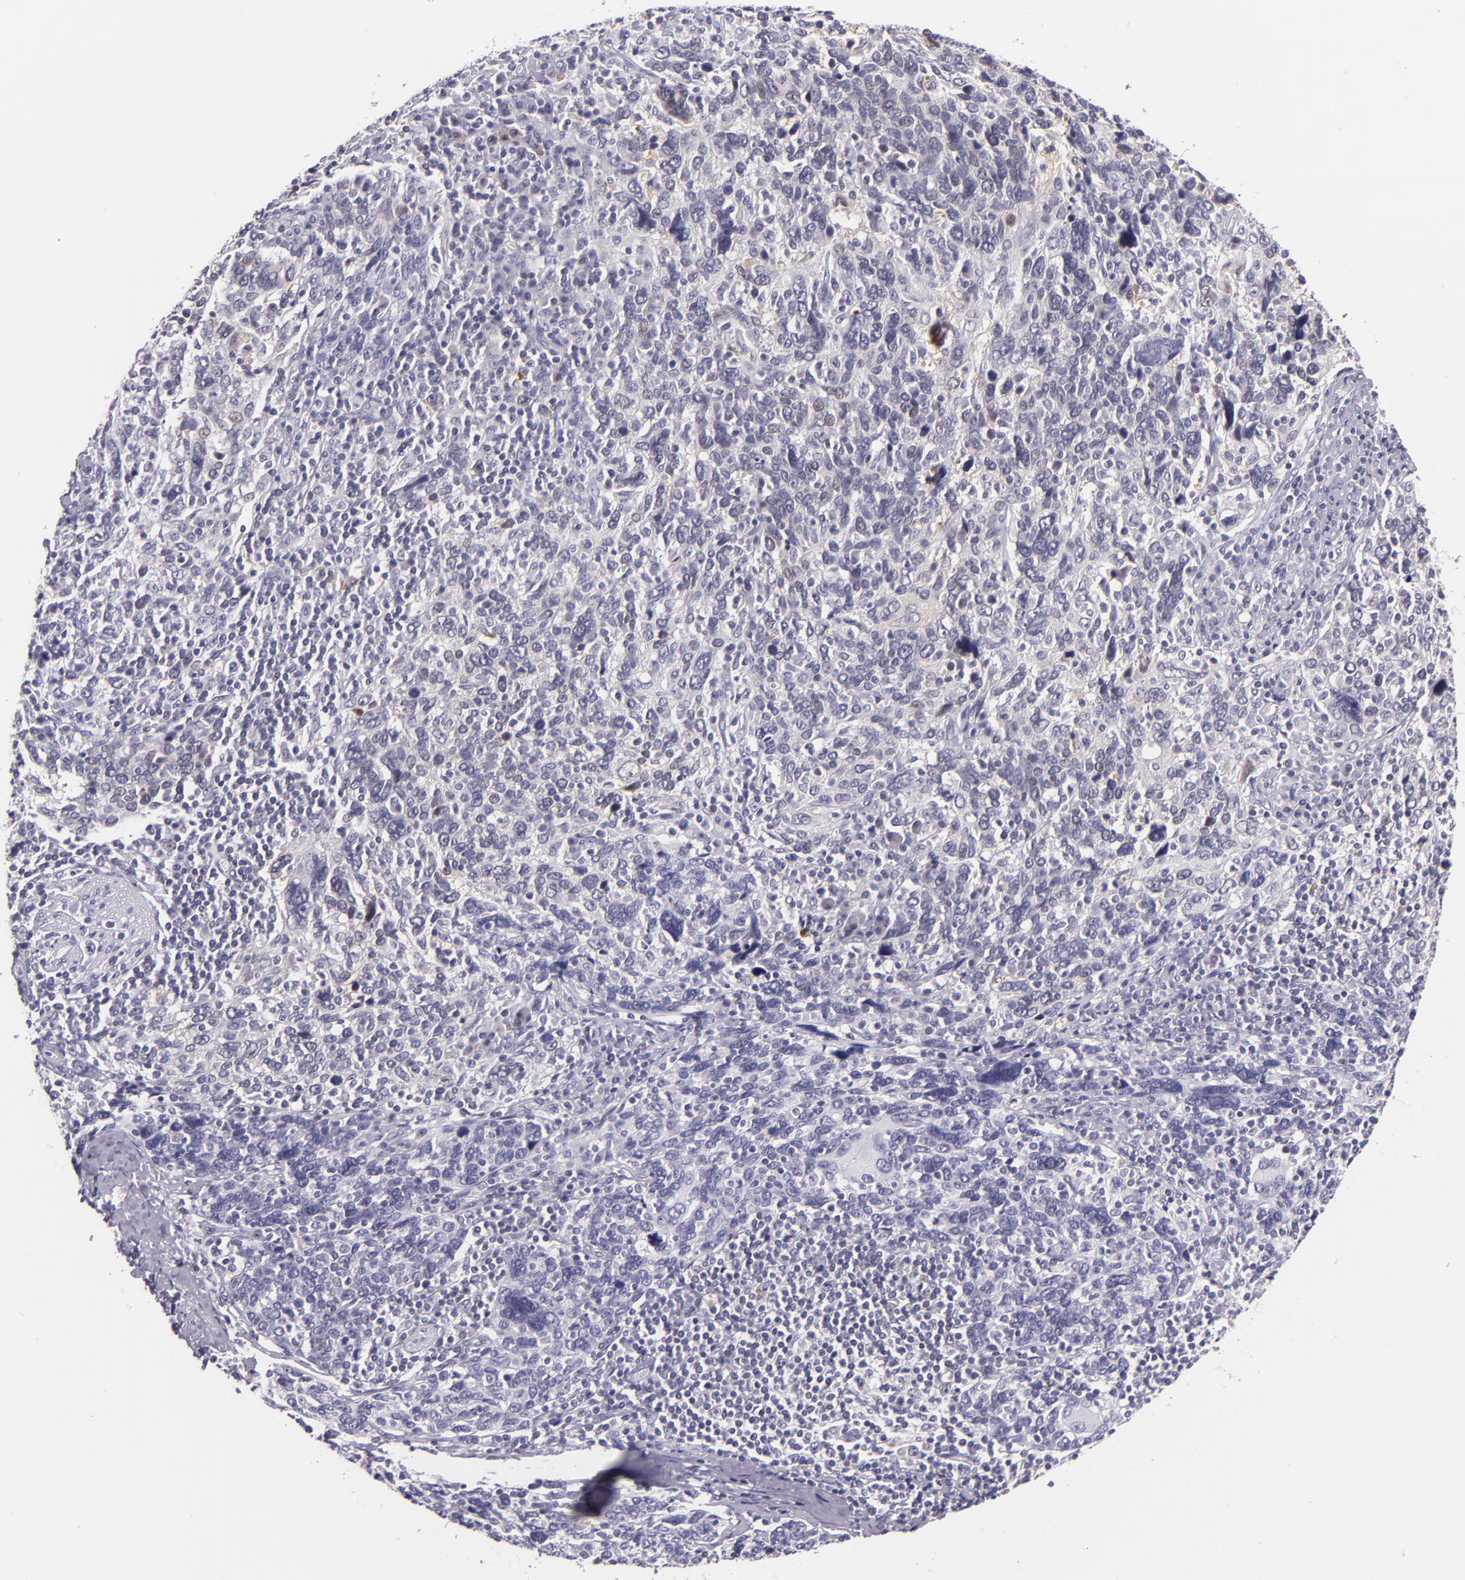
{"staining": {"intensity": "negative", "quantity": "none", "location": "none"}, "tissue": "cervical cancer", "cell_type": "Tumor cells", "image_type": "cancer", "snomed": [{"axis": "morphology", "description": "Squamous cell carcinoma, NOS"}, {"axis": "topography", "description": "Cervix"}], "caption": "Tumor cells are negative for brown protein staining in cervical squamous cell carcinoma. Brightfield microscopy of immunohistochemistry (IHC) stained with DAB (brown) and hematoxylin (blue), captured at high magnification.", "gene": "HSP90AA1", "patient": {"sex": "female", "age": 41}}